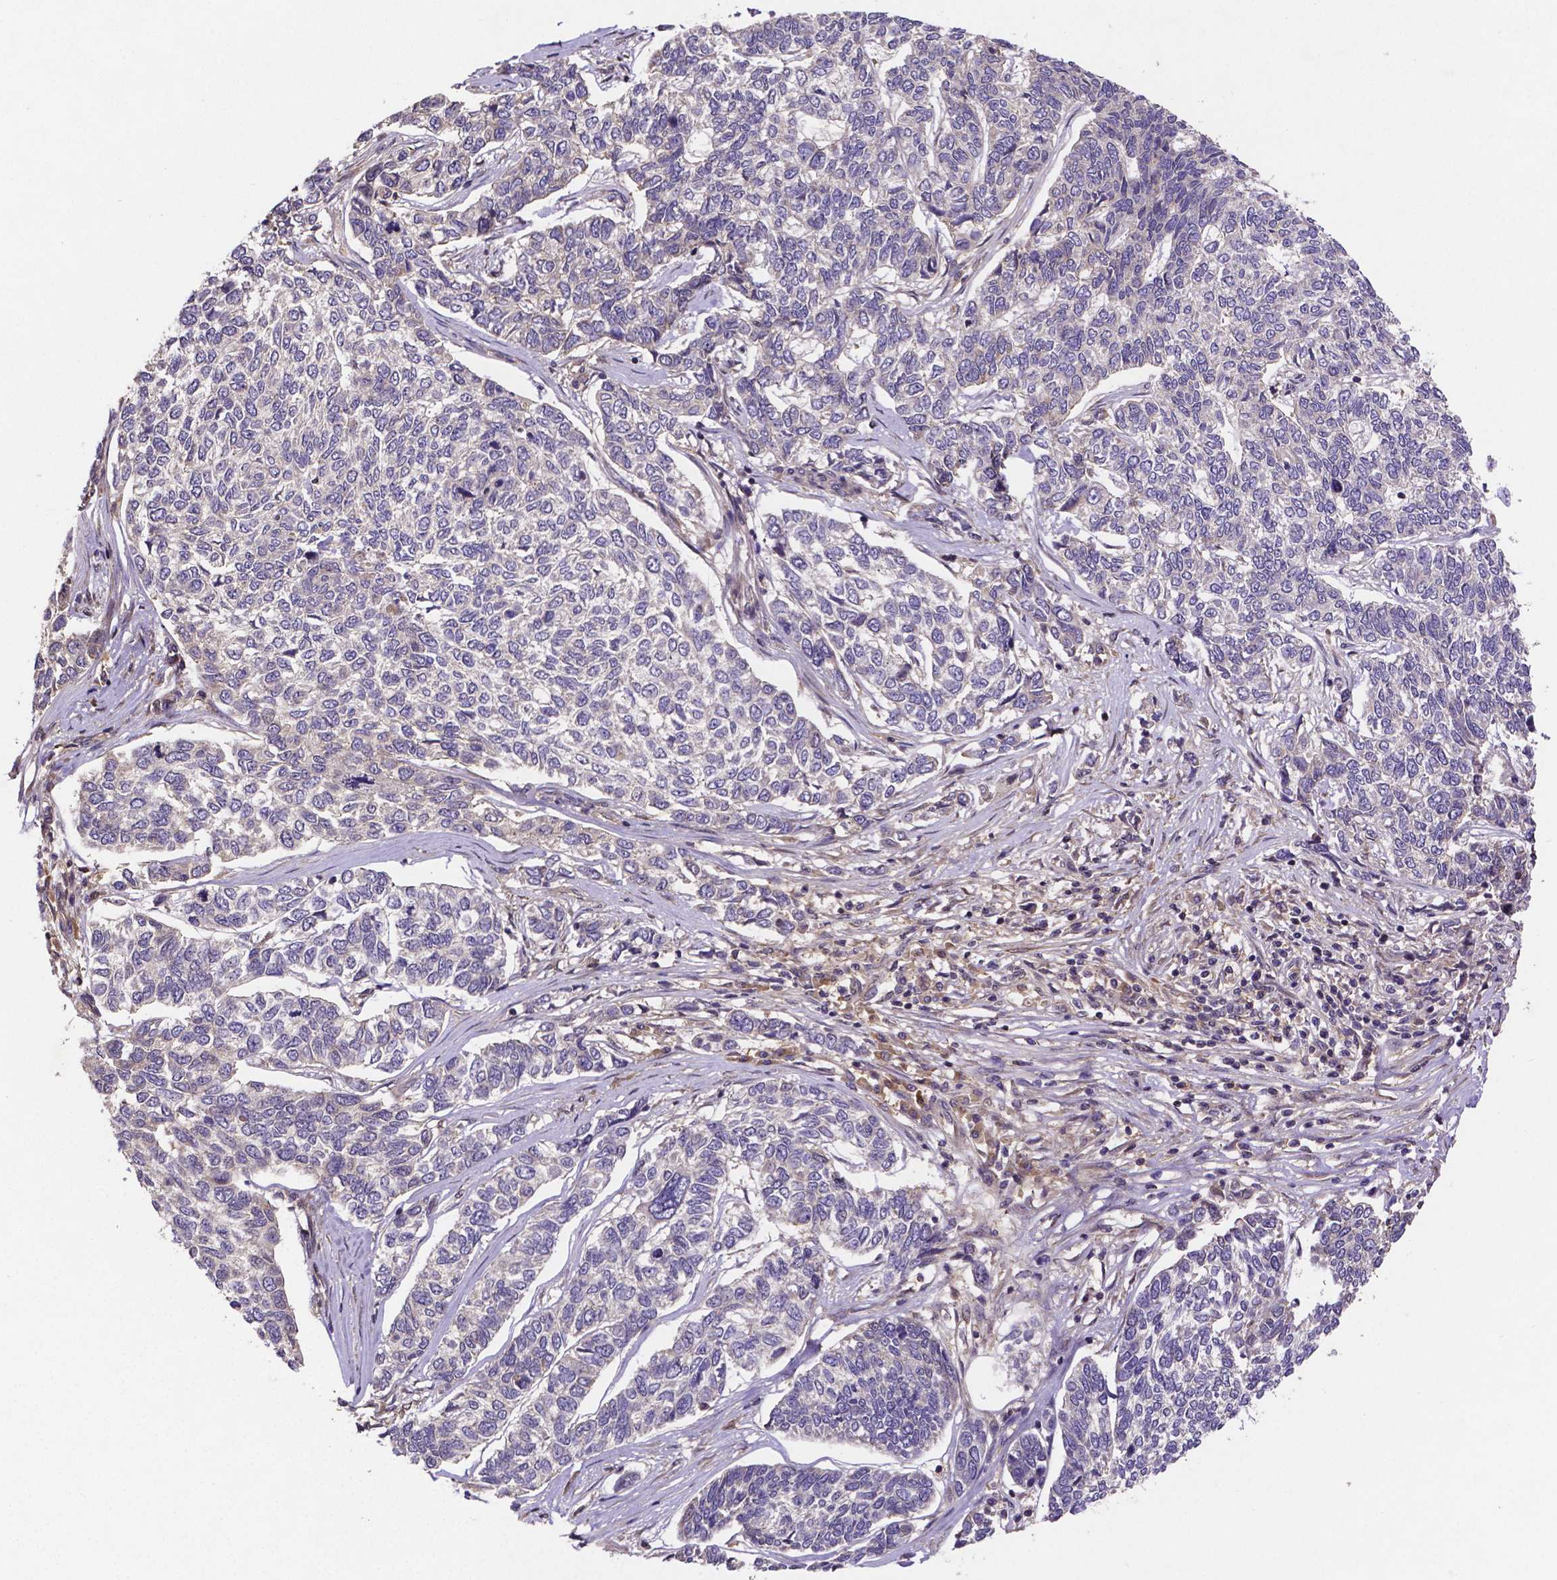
{"staining": {"intensity": "negative", "quantity": "none", "location": "none"}, "tissue": "skin cancer", "cell_type": "Tumor cells", "image_type": "cancer", "snomed": [{"axis": "morphology", "description": "Basal cell carcinoma"}, {"axis": "topography", "description": "Skin"}], "caption": "Tumor cells are negative for protein expression in human skin cancer (basal cell carcinoma).", "gene": "RNF123", "patient": {"sex": "female", "age": 65}}